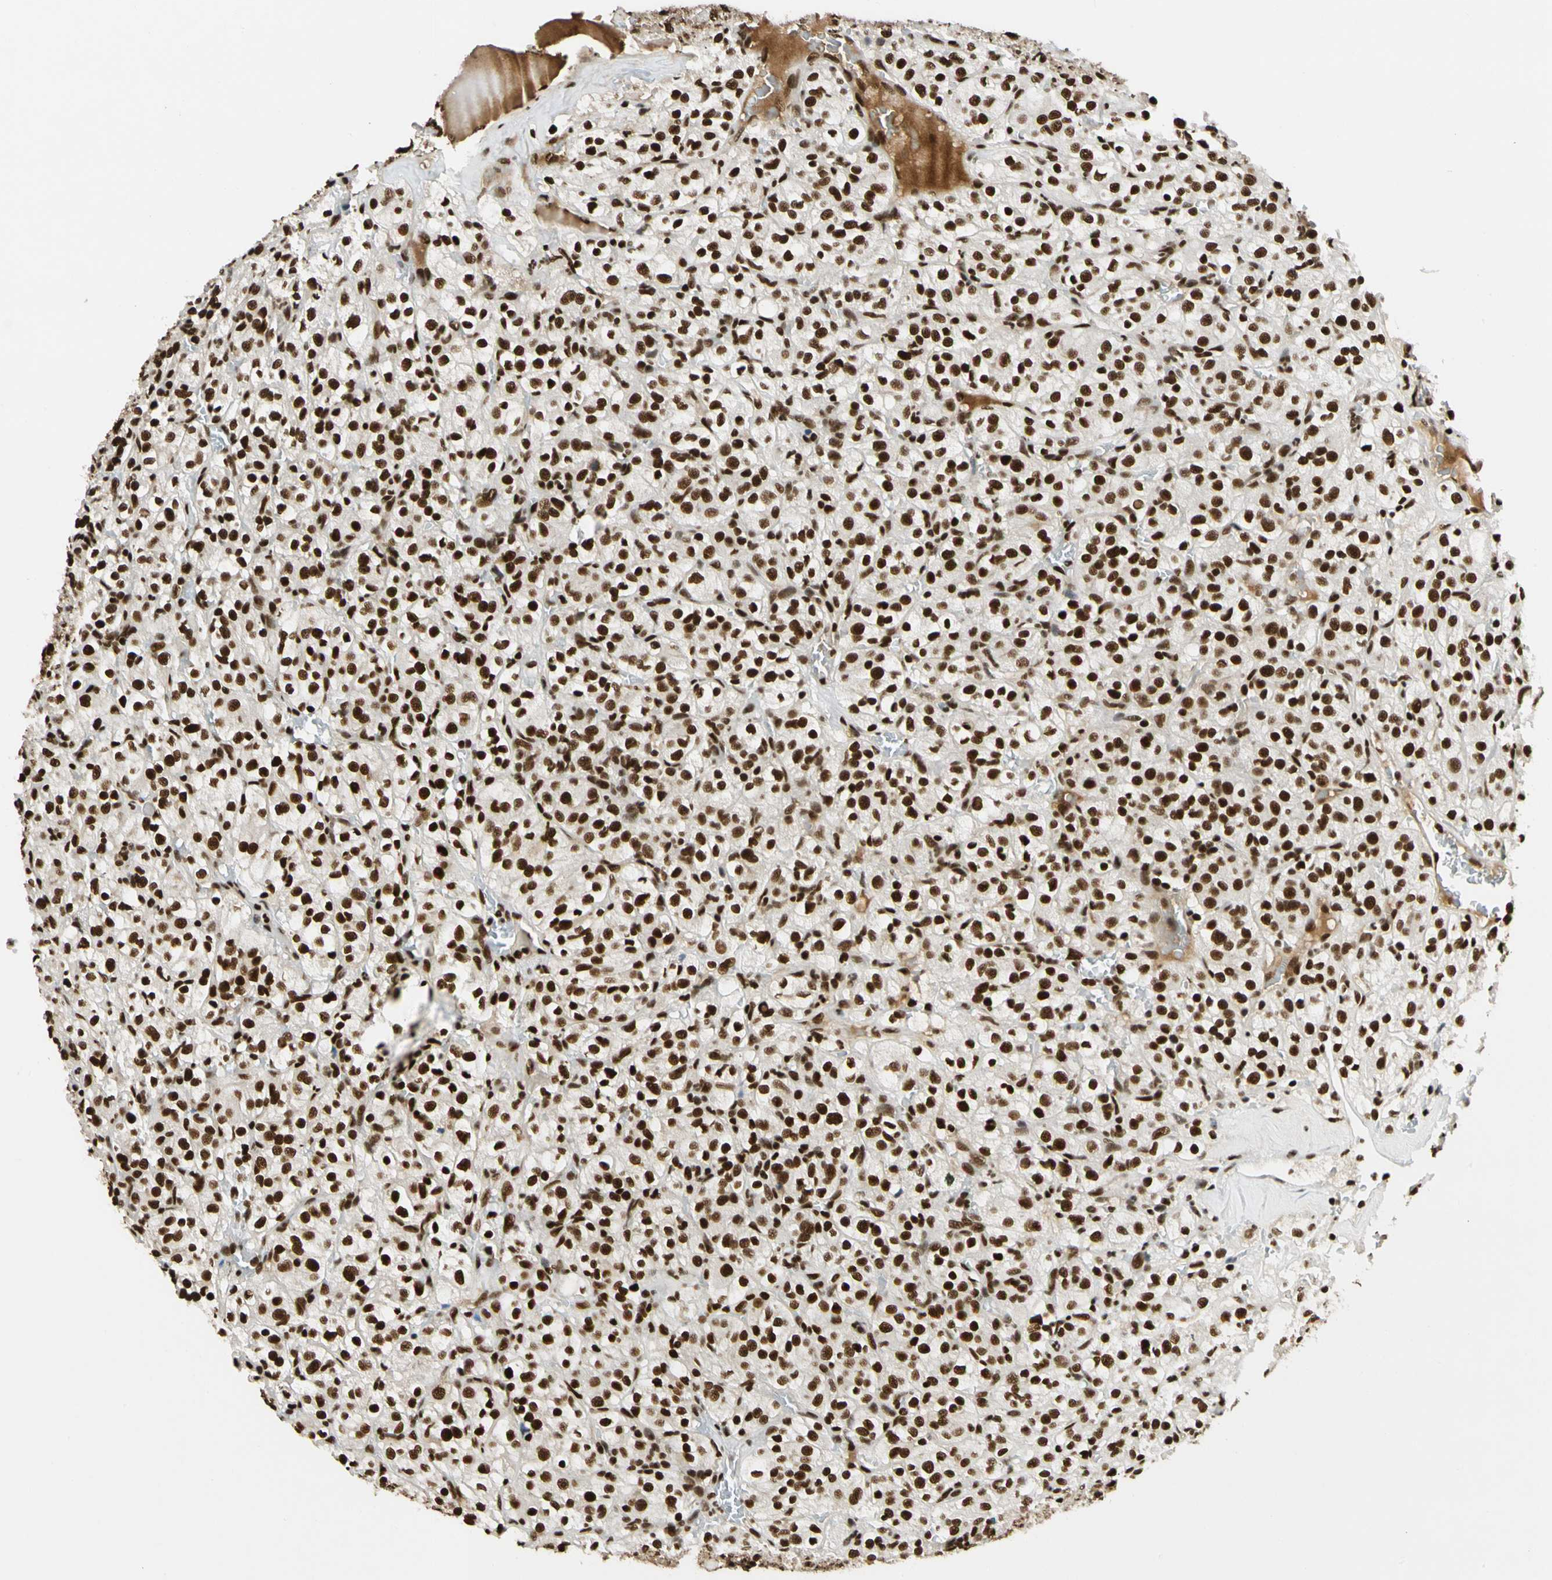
{"staining": {"intensity": "strong", "quantity": ">75%", "location": "nuclear"}, "tissue": "renal cancer", "cell_type": "Tumor cells", "image_type": "cancer", "snomed": [{"axis": "morphology", "description": "Normal tissue, NOS"}, {"axis": "morphology", "description": "Adenocarcinoma, NOS"}, {"axis": "topography", "description": "Kidney"}], "caption": "Protein expression analysis of renal adenocarcinoma demonstrates strong nuclear expression in approximately >75% of tumor cells.", "gene": "CDK12", "patient": {"sex": "female", "age": 72}}